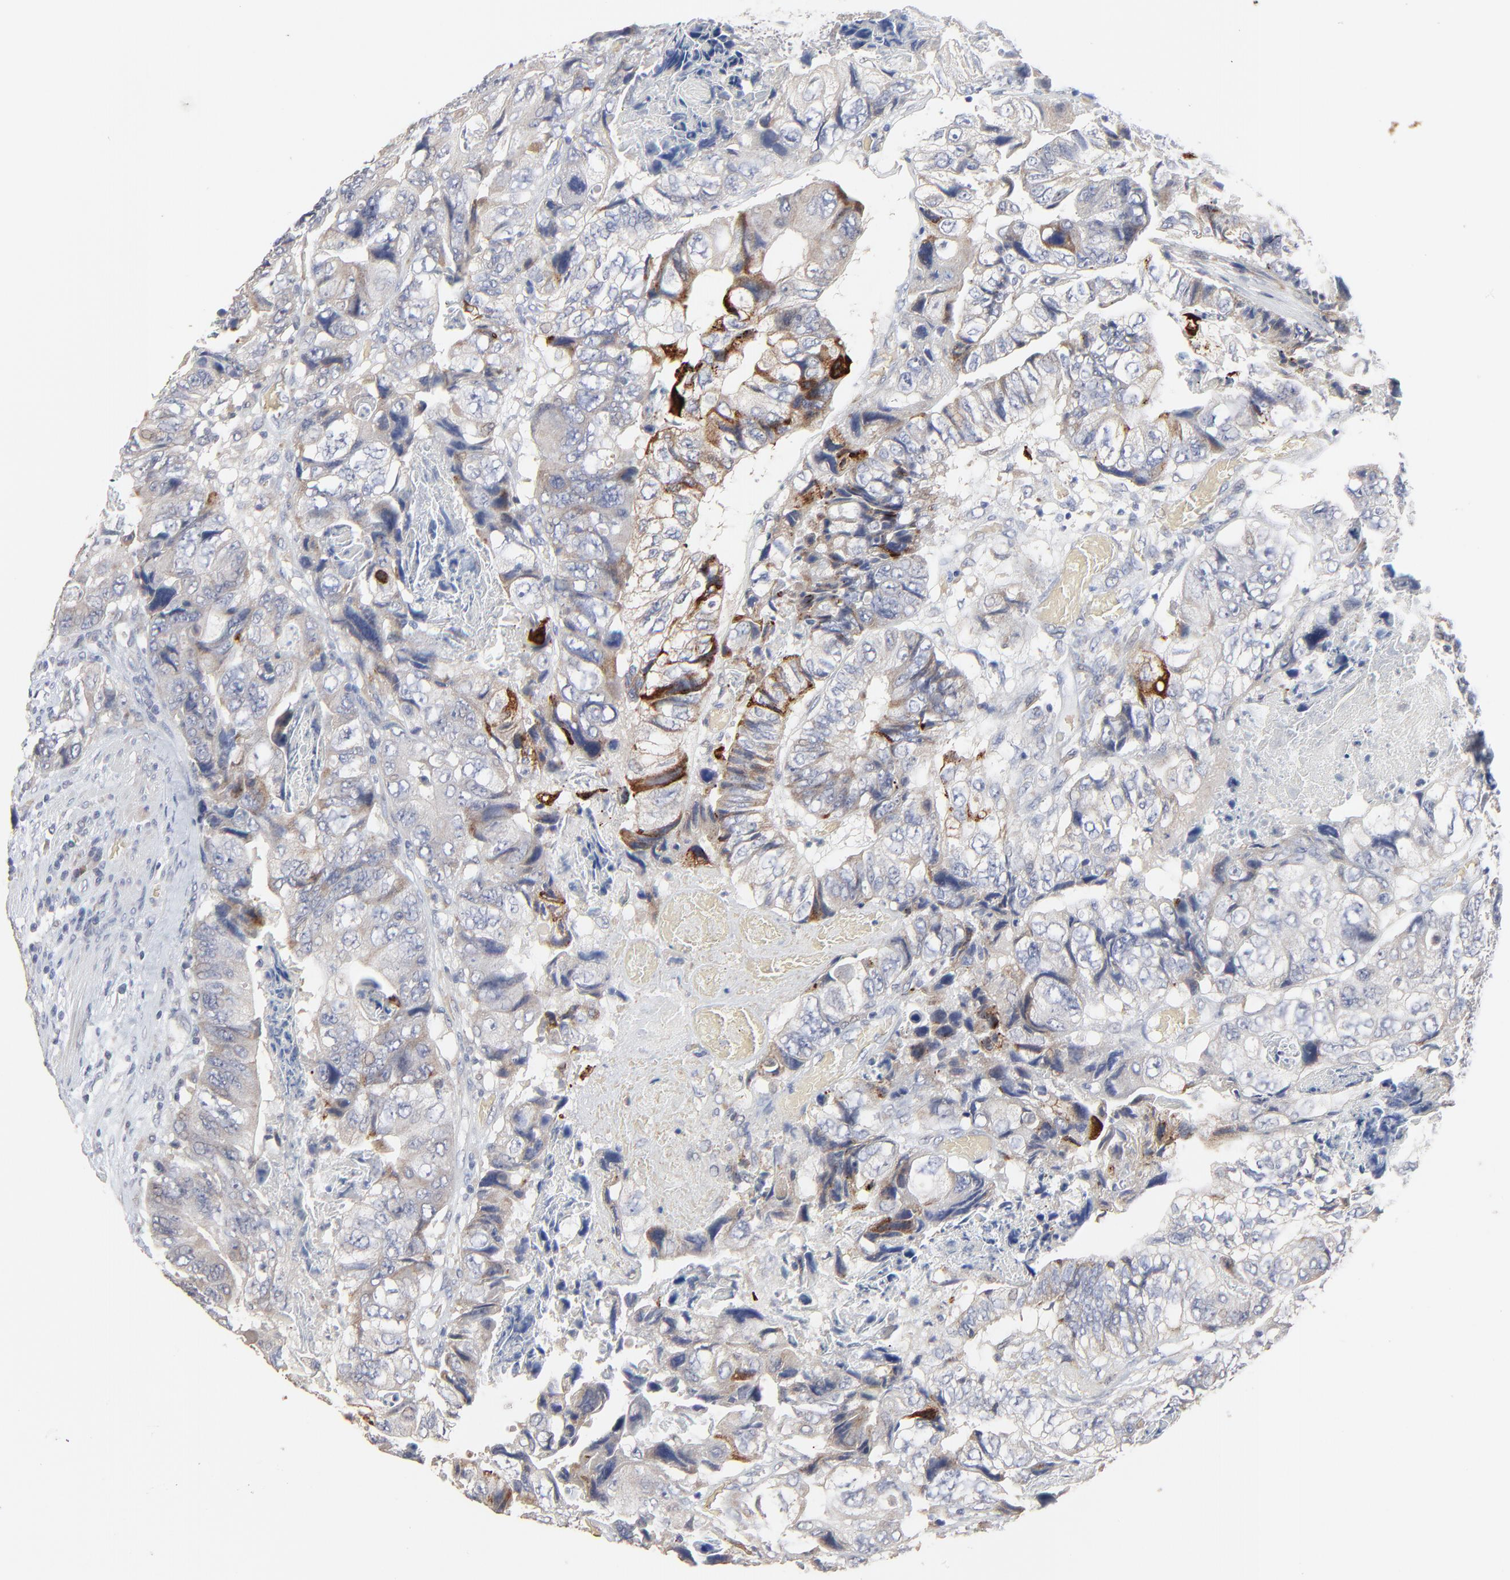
{"staining": {"intensity": "moderate", "quantity": "<25%", "location": "cytoplasmic/membranous"}, "tissue": "colorectal cancer", "cell_type": "Tumor cells", "image_type": "cancer", "snomed": [{"axis": "morphology", "description": "Adenocarcinoma, NOS"}, {"axis": "topography", "description": "Rectum"}], "caption": "Protein expression analysis of adenocarcinoma (colorectal) exhibits moderate cytoplasmic/membranous staining in about <25% of tumor cells.", "gene": "FANCB", "patient": {"sex": "female", "age": 82}}